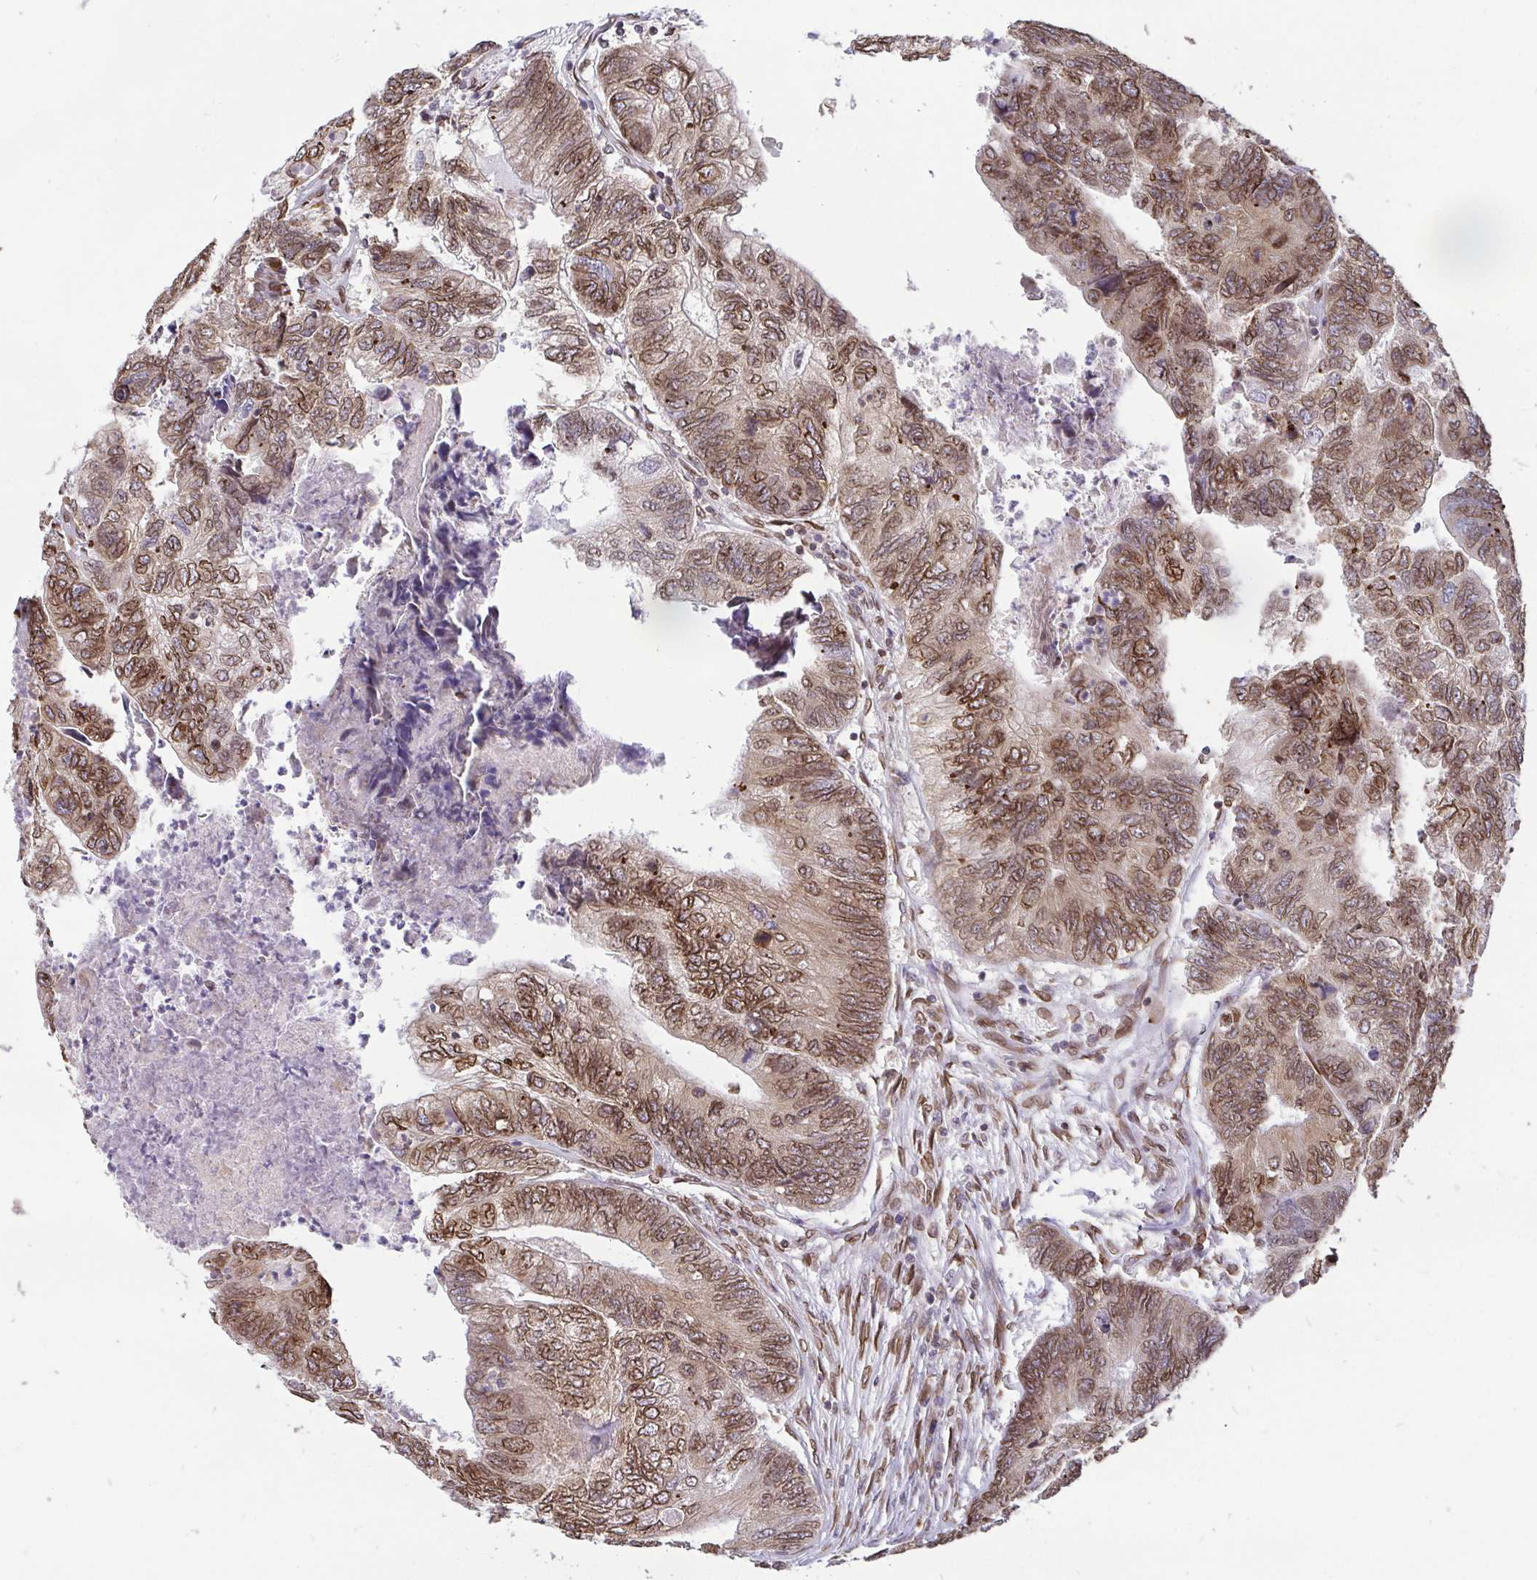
{"staining": {"intensity": "moderate", "quantity": ">75%", "location": "cytoplasmic/membranous,nuclear"}, "tissue": "colorectal cancer", "cell_type": "Tumor cells", "image_type": "cancer", "snomed": [{"axis": "morphology", "description": "Adenocarcinoma, NOS"}, {"axis": "topography", "description": "Colon"}], "caption": "Protein staining demonstrates moderate cytoplasmic/membranous and nuclear positivity in about >75% of tumor cells in colorectal cancer (adenocarcinoma).", "gene": "EMD", "patient": {"sex": "female", "age": 67}}